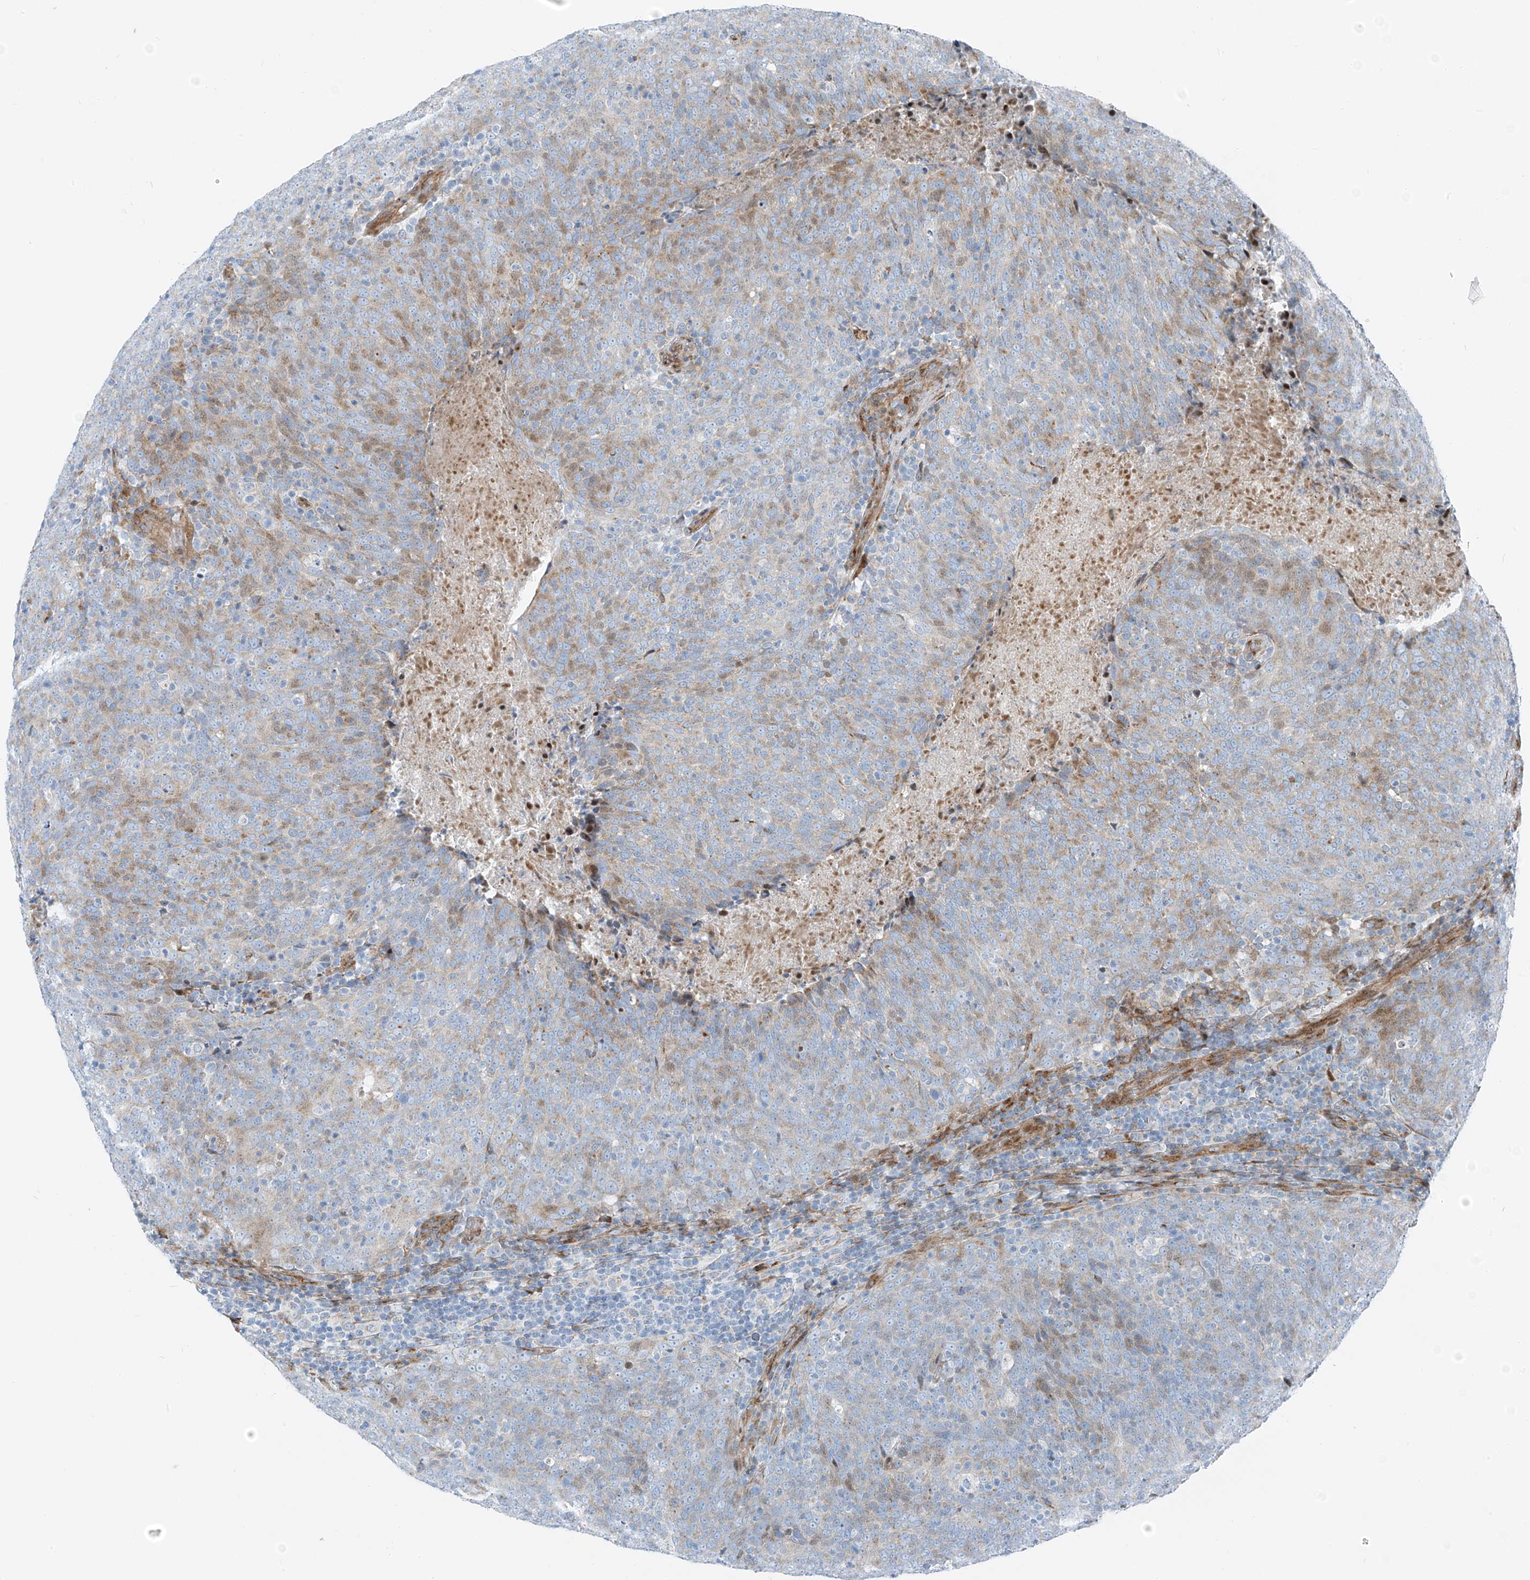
{"staining": {"intensity": "negative", "quantity": "none", "location": "none"}, "tissue": "head and neck cancer", "cell_type": "Tumor cells", "image_type": "cancer", "snomed": [{"axis": "morphology", "description": "Squamous cell carcinoma, NOS"}, {"axis": "morphology", "description": "Squamous cell carcinoma, metastatic, NOS"}, {"axis": "topography", "description": "Lymph node"}, {"axis": "topography", "description": "Head-Neck"}], "caption": "Tumor cells show no significant expression in head and neck cancer.", "gene": "HIC2", "patient": {"sex": "male", "age": 62}}